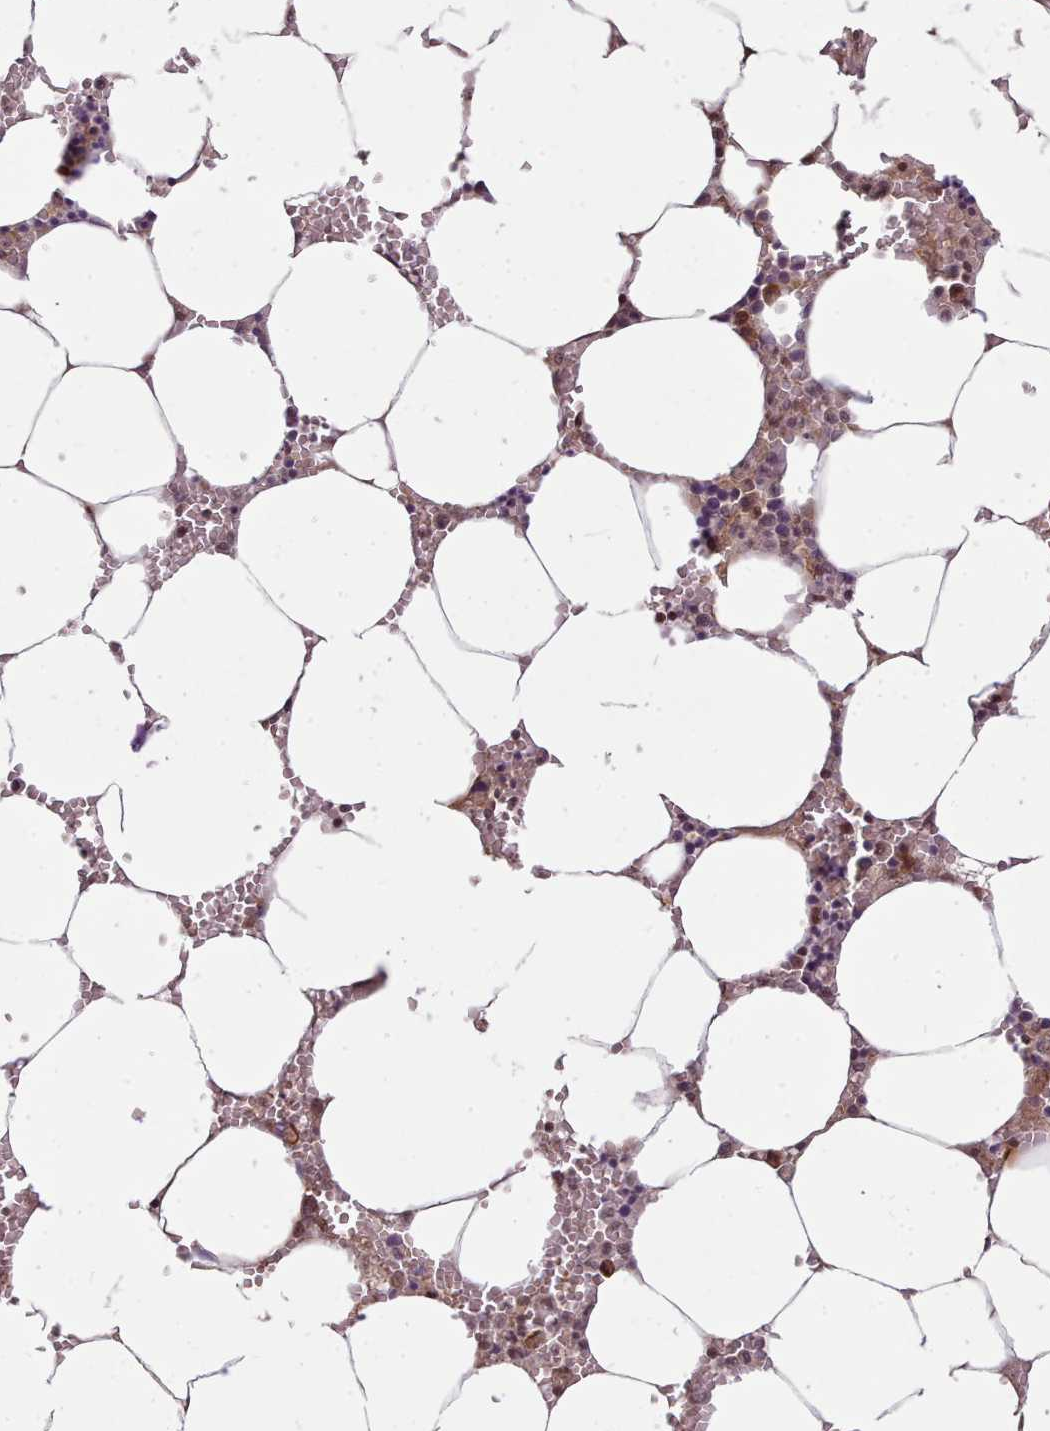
{"staining": {"intensity": "moderate", "quantity": "<25%", "location": "cytoplasmic/membranous,nuclear"}, "tissue": "bone marrow", "cell_type": "Hematopoietic cells", "image_type": "normal", "snomed": [{"axis": "morphology", "description": "Normal tissue, NOS"}, {"axis": "topography", "description": "Bone marrow"}], "caption": "This photomicrograph shows IHC staining of unremarkable human bone marrow, with low moderate cytoplasmic/membranous,nuclear positivity in about <25% of hematopoietic cells.", "gene": "CDC6", "patient": {"sex": "male", "age": 70}}